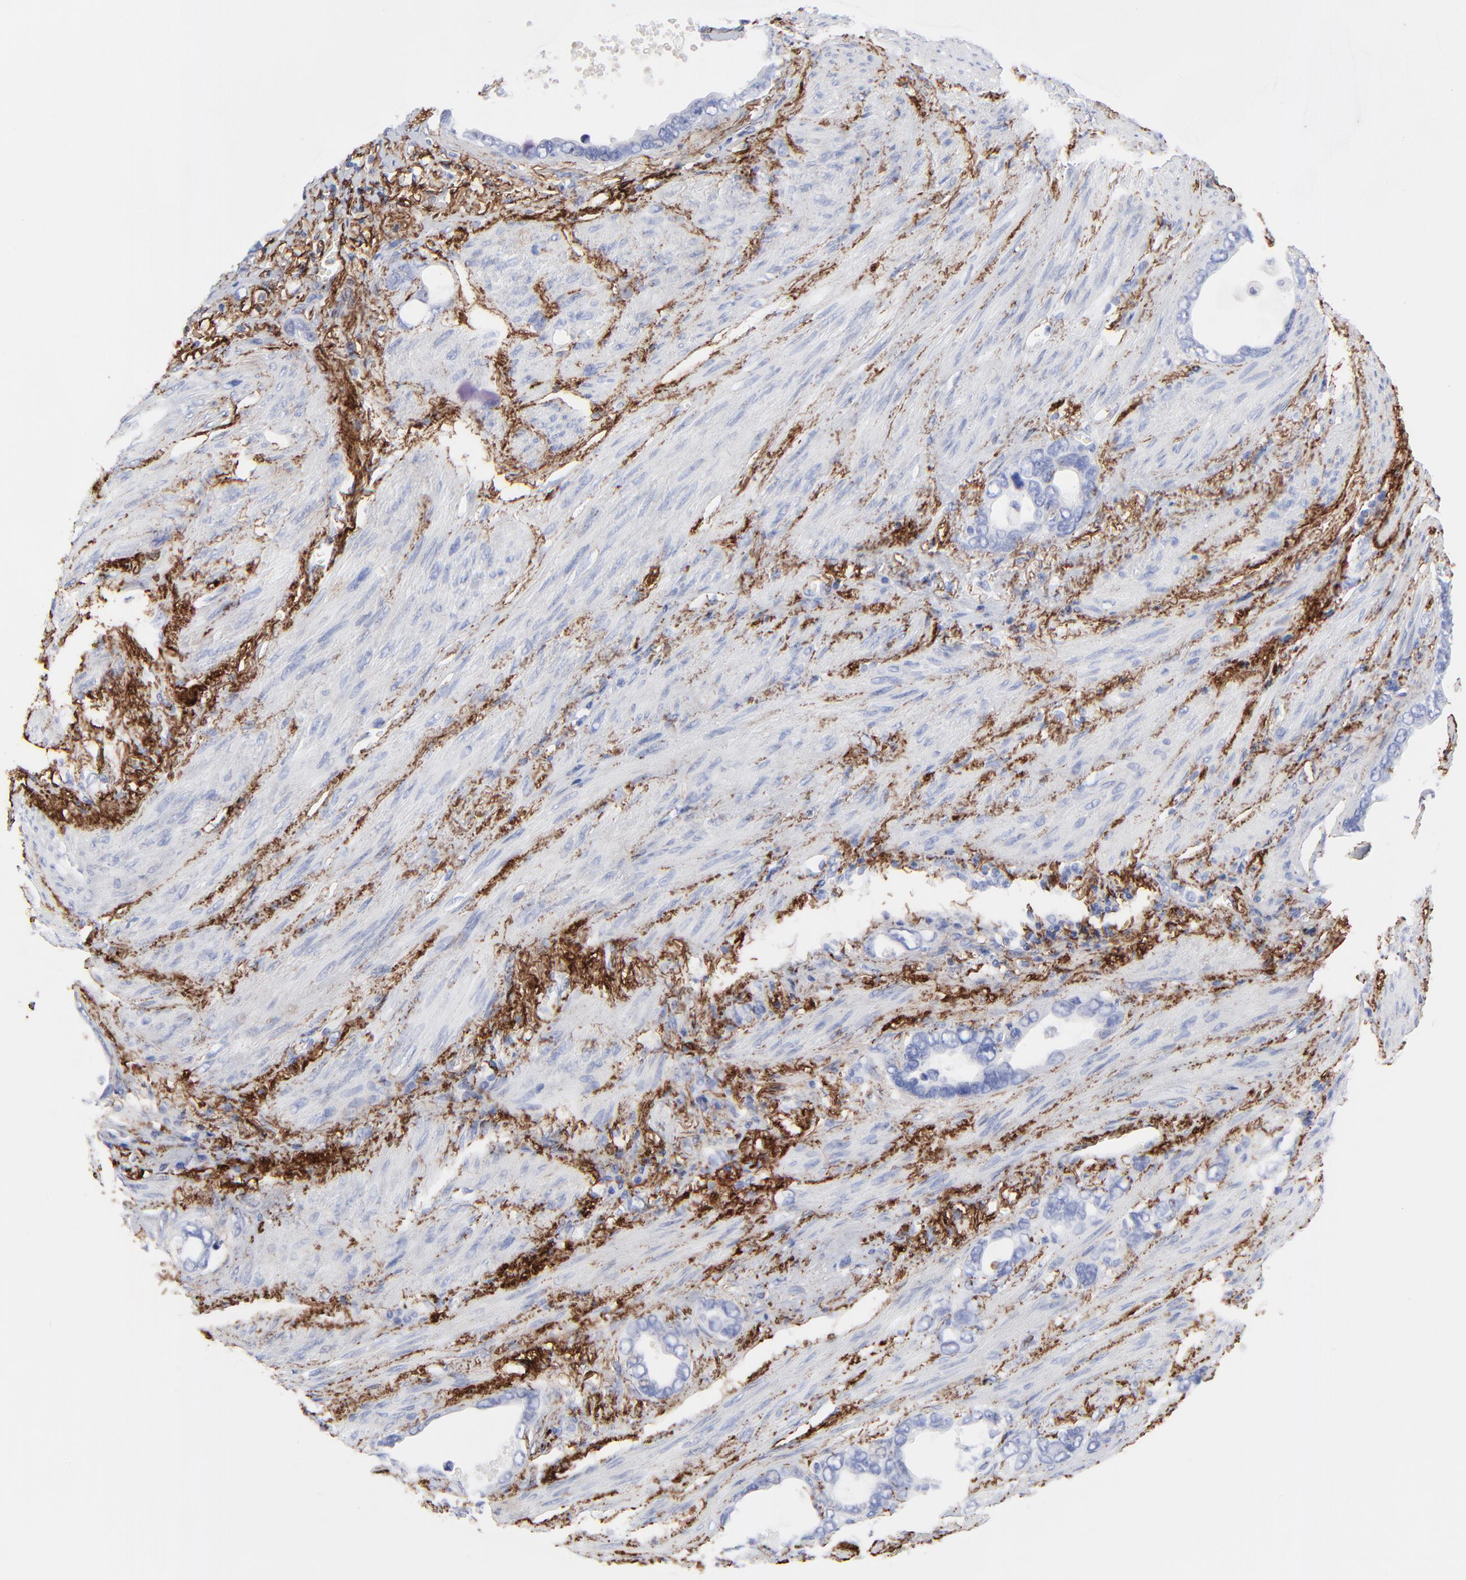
{"staining": {"intensity": "negative", "quantity": "none", "location": "none"}, "tissue": "stomach cancer", "cell_type": "Tumor cells", "image_type": "cancer", "snomed": [{"axis": "morphology", "description": "Adenocarcinoma, NOS"}, {"axis": "topography", "description": "Stomach"}], "caption": "Stomach adenocarcinoma stained for a protein using IHC shows no staining tumor cells.", "gene": "FBLN2", "patient": {"sex": "male", "age": 78}}